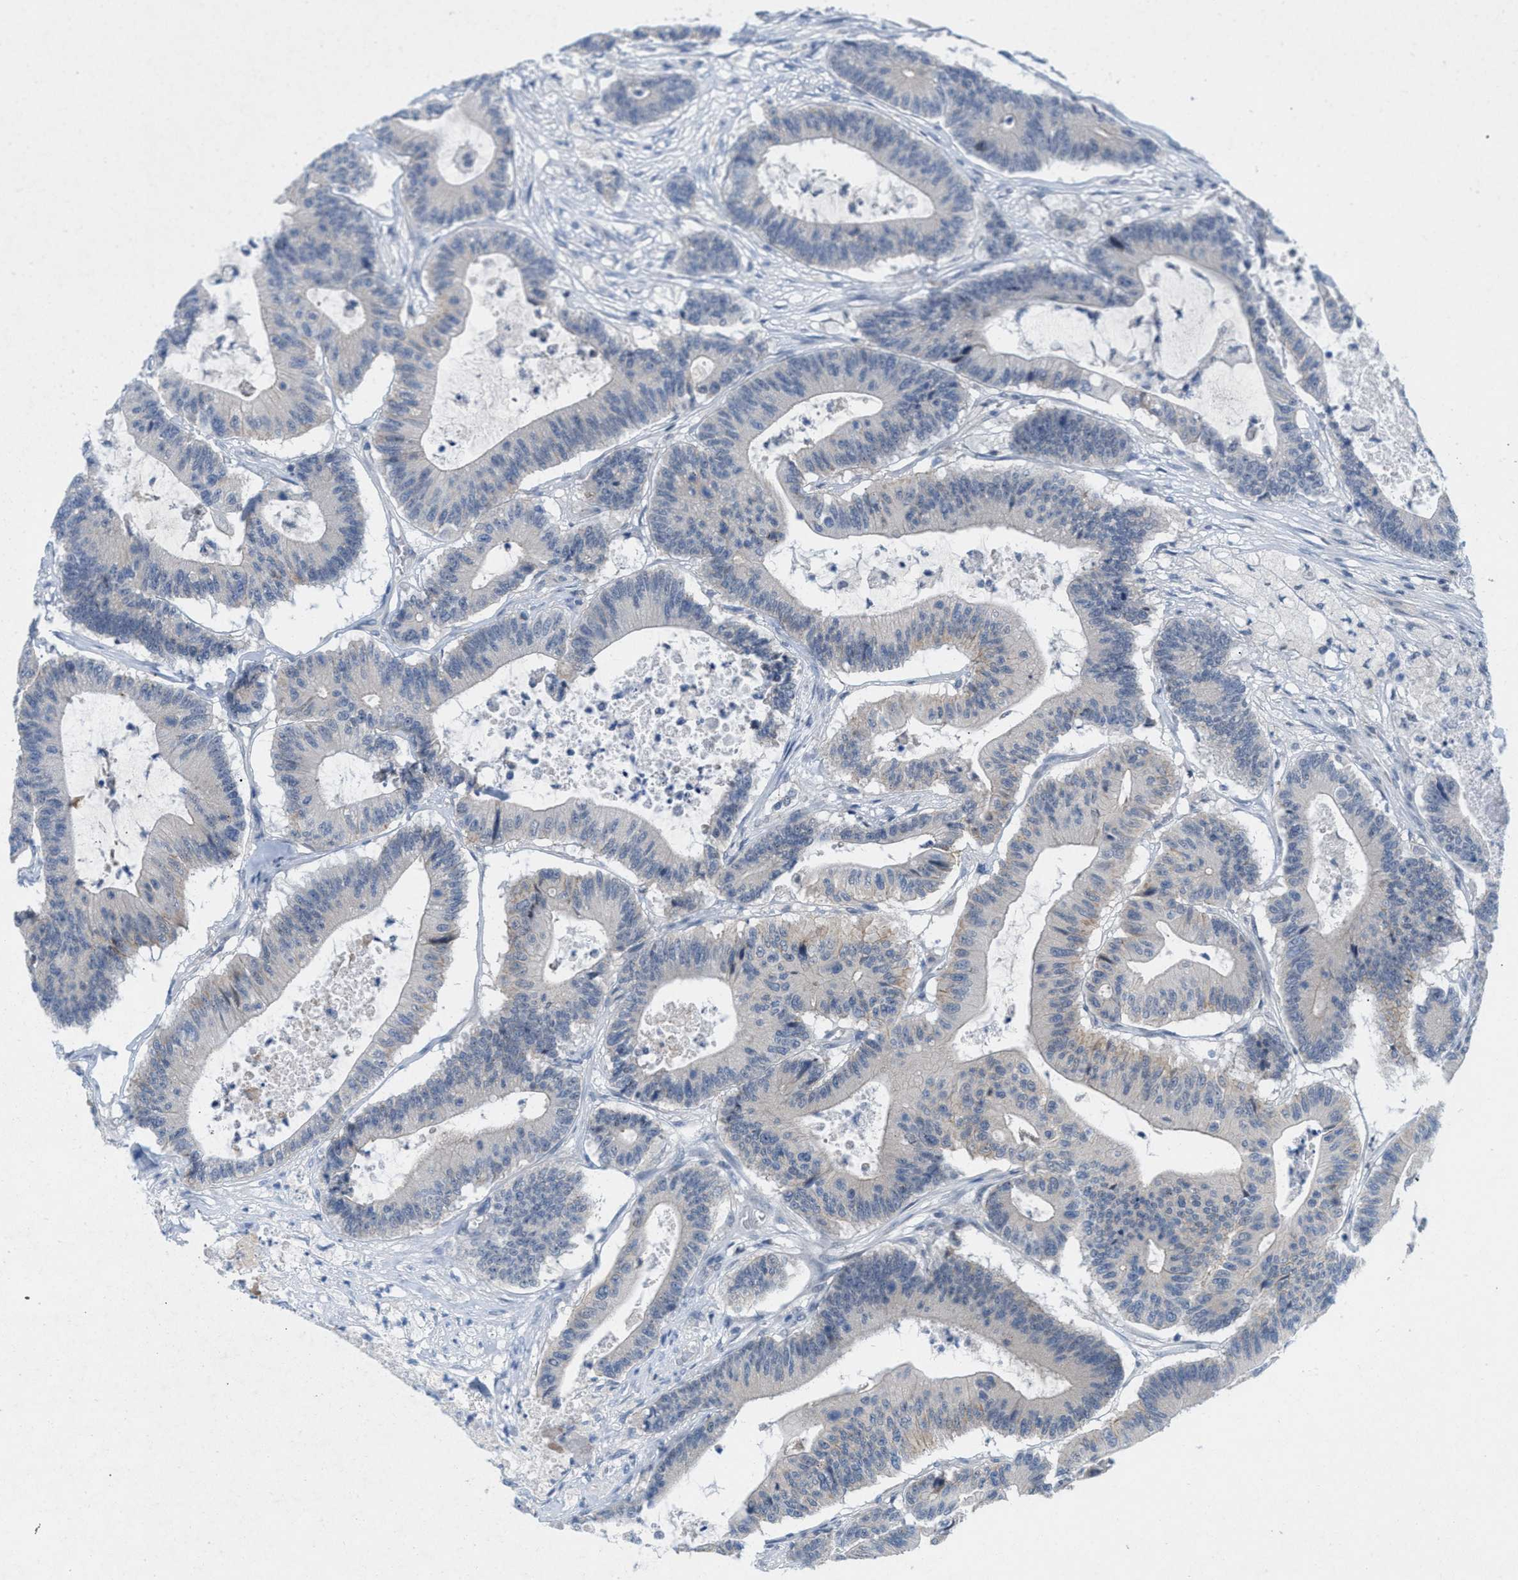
{"staining": {"intensity": "negative", "quantity": "none", "location": "none"}, "tissue": "colorectal cancer", "cell_type": "Tumor cells", "image_type": "cancer", "snomed": [{"axis": "morphology", "description": "Adenocarcinoma, NOS"}, {"axis": "topography", "description": "Colon"}], "caption": "The immunohistochemistry (IHC) photomicrograph has no significant expression in tumor cells of colorectal cancer tissue.", "gene": "WIPI2", "patient": {"sex": "female", "age": 84}}